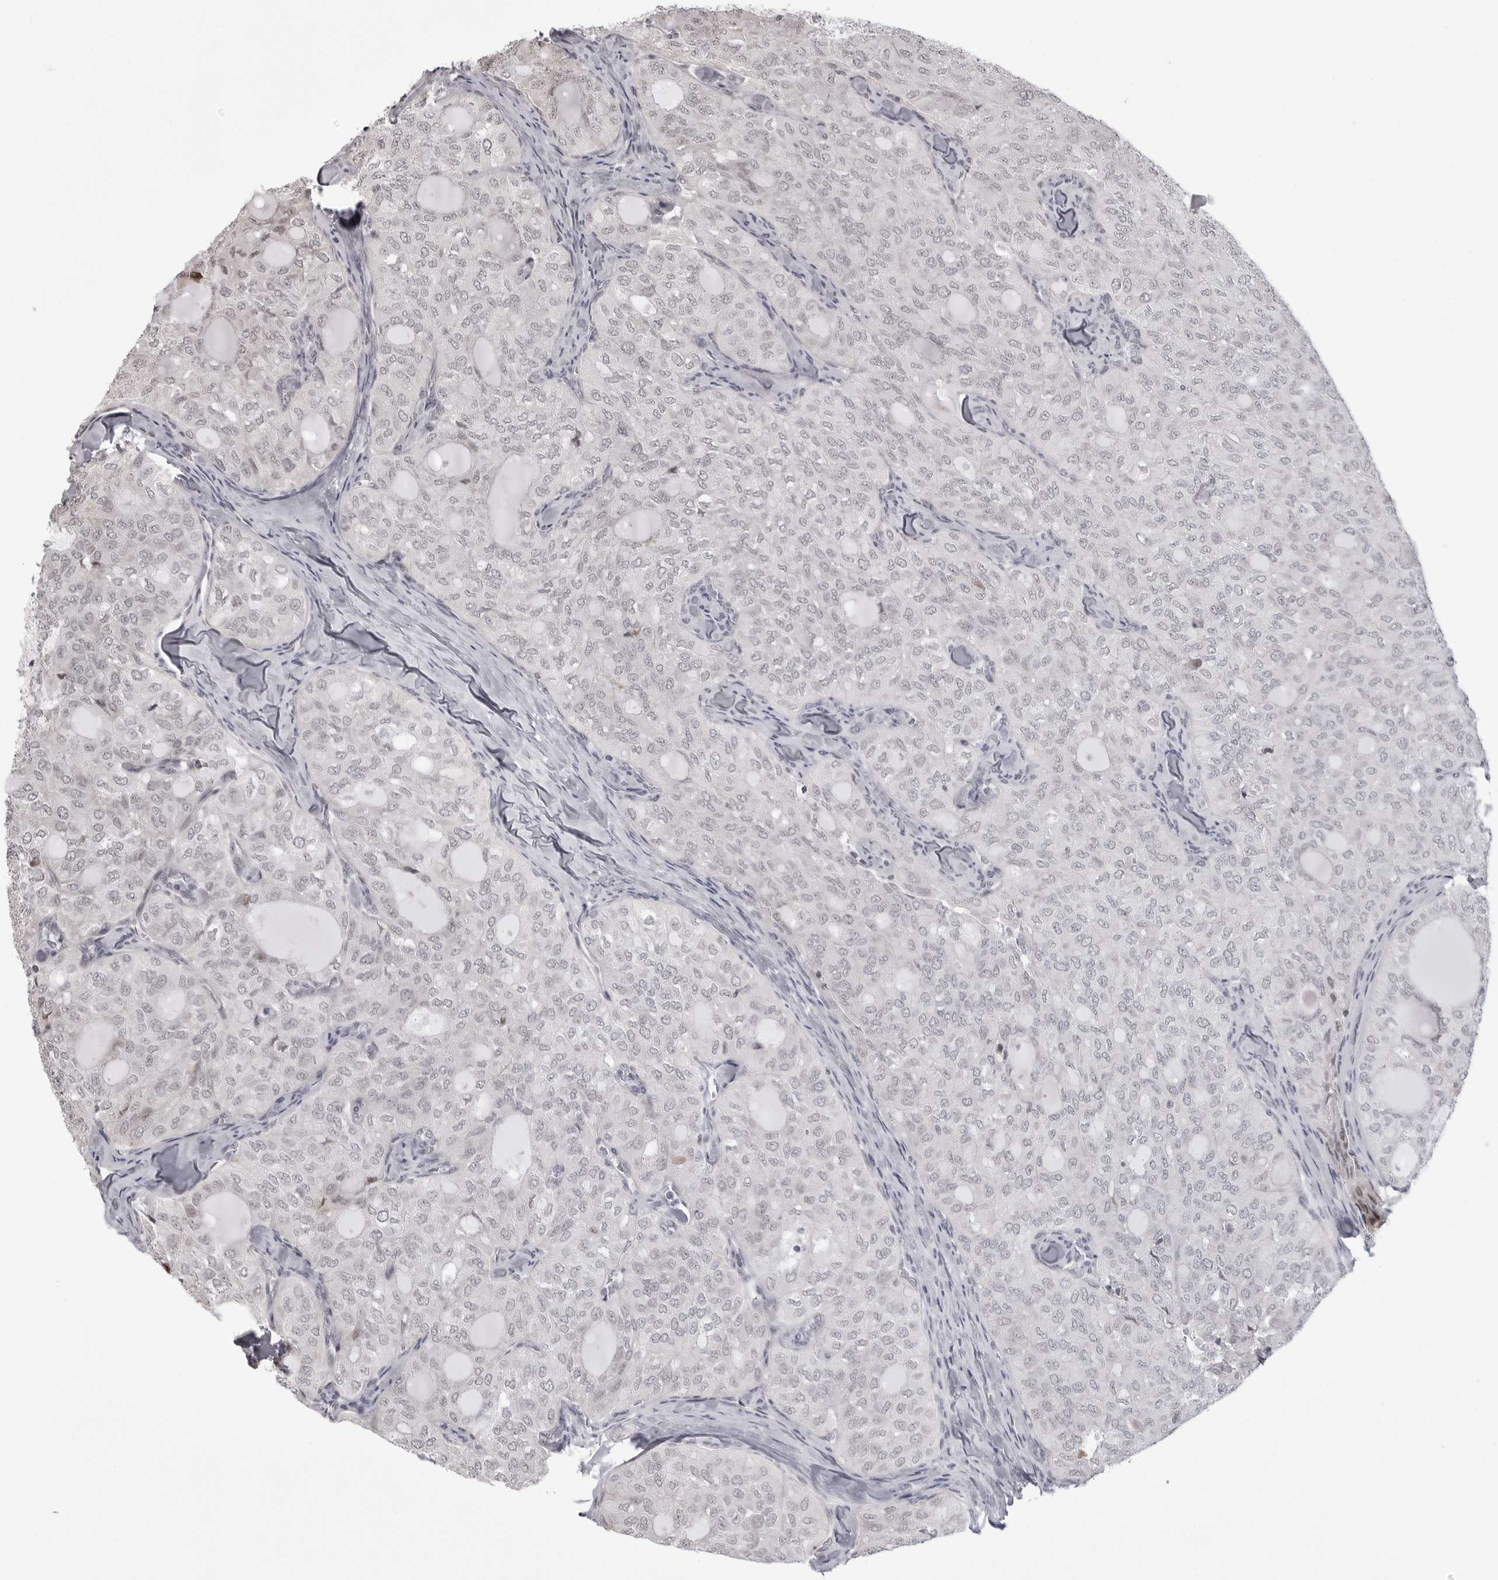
{"staining": {"intensity": "negative", "quantity": "none", "location": "none"}, "tissue": "thyroid cancer", "cell_type": "Tumor cells", "image_type": "cancer", "snomed": [{"axis": "morphology", "description": "Follicular adenoma carcinoma, NOS"}, {"axis": "topography", "description": "Thyroid gland"}], "caption": "Thyroid cancer stained for a protein using immunohistochemistry reveals no staining tumor cells.", "gene": "PHF3", "patient": {"sex": "male", "age": 75}}